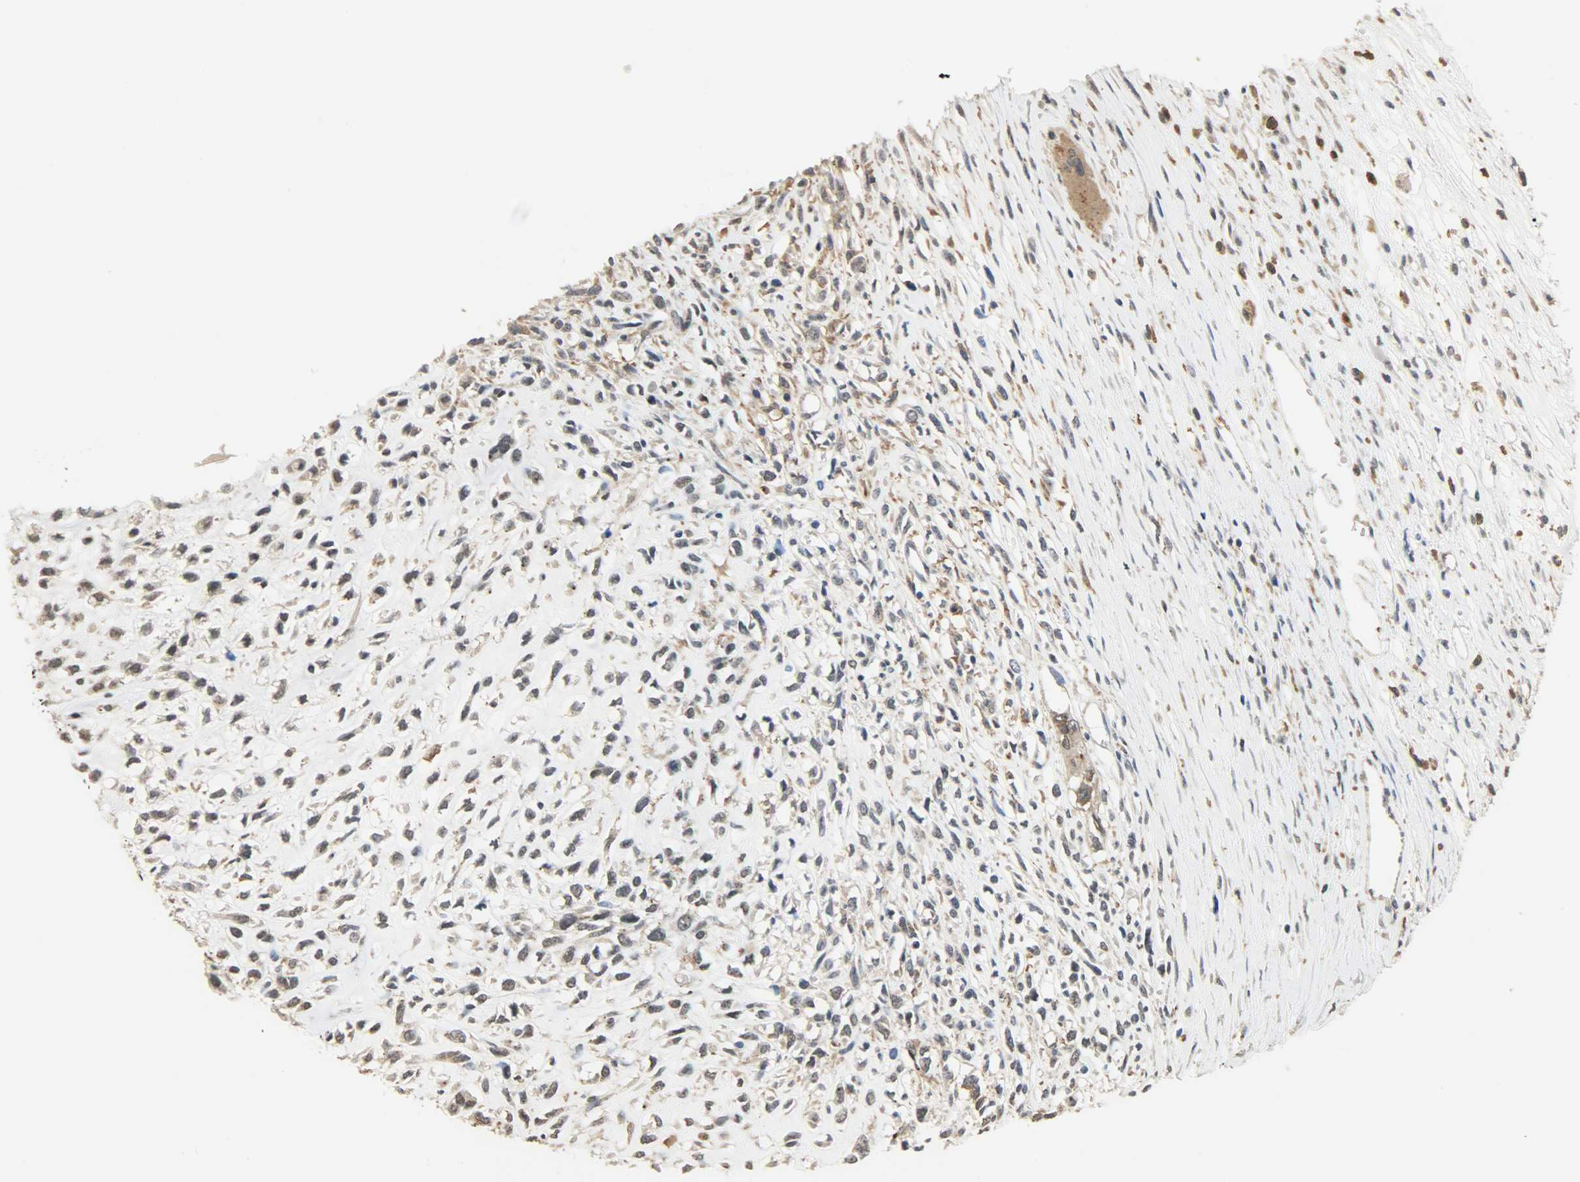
{"staining": {"intensity": "weak", "quantity": "25%-75%", "location": "cytoplasmic/membranous"}, "tissue": "head and neck cancer", "cell_type": "Tumor cells", "image_type": "cancer", "snomed": [{"axis": "morphology", "description": "Necrosis, NOS"}, {"axis": "morphology", "description": "Neoplasm, malignant, NOS"}, {"axis": "topography", "description": "Salivary gland"}, {"axis": "topography", "description": "Head-Neck"}], "caption": "Human head and neck cancer stained for a protein (brown) reveals weak cytoplasmic/membranous positive positivity in about 25%-75% of tumor cells.", "gene": "SKAP2", "patient": {"sex": "male", "age": 43}}